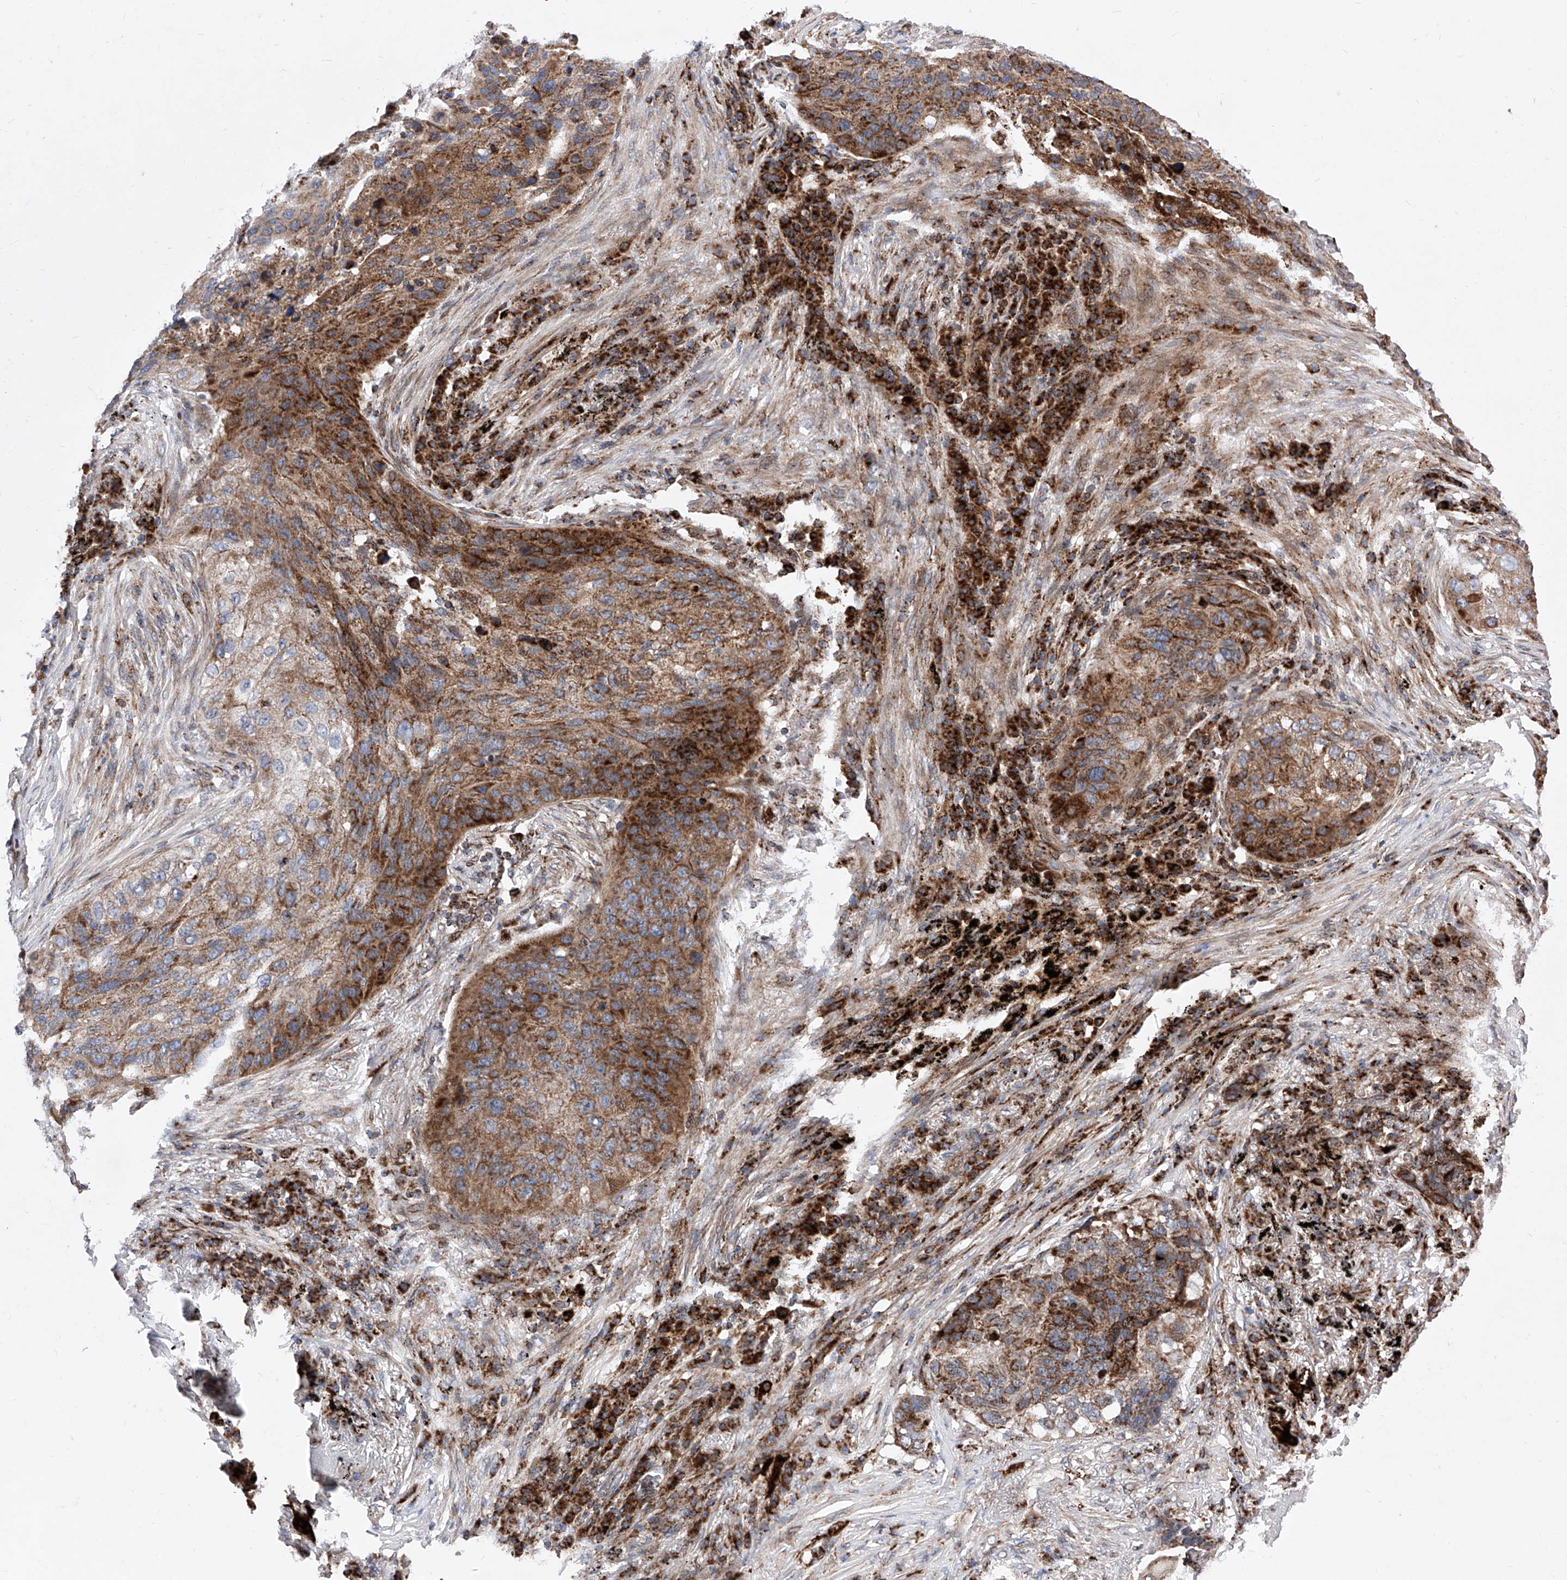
{"staining": {"intensity": "strong", "quantity": ">75%", "location": "cytoplasmic/membranous"}, "tissue": "lung cancer", "cell_type": "Tumor cells", "image_type": "cancer", "snomed": [{"axis": "morphology", "description": "Squamous cell carcinoma, NOS"}, {"axis": "topography", "description": "Lung"}], "caption": "This histopathology image demonstrates immunohistochemistry staining of lung squamous cell carcinoma, with high strong cytoplasmic/membranous positivity in about >75% of tumor cells.", "gene": "SEMA6A", "patient": {"sex": "female", "age": 63}}